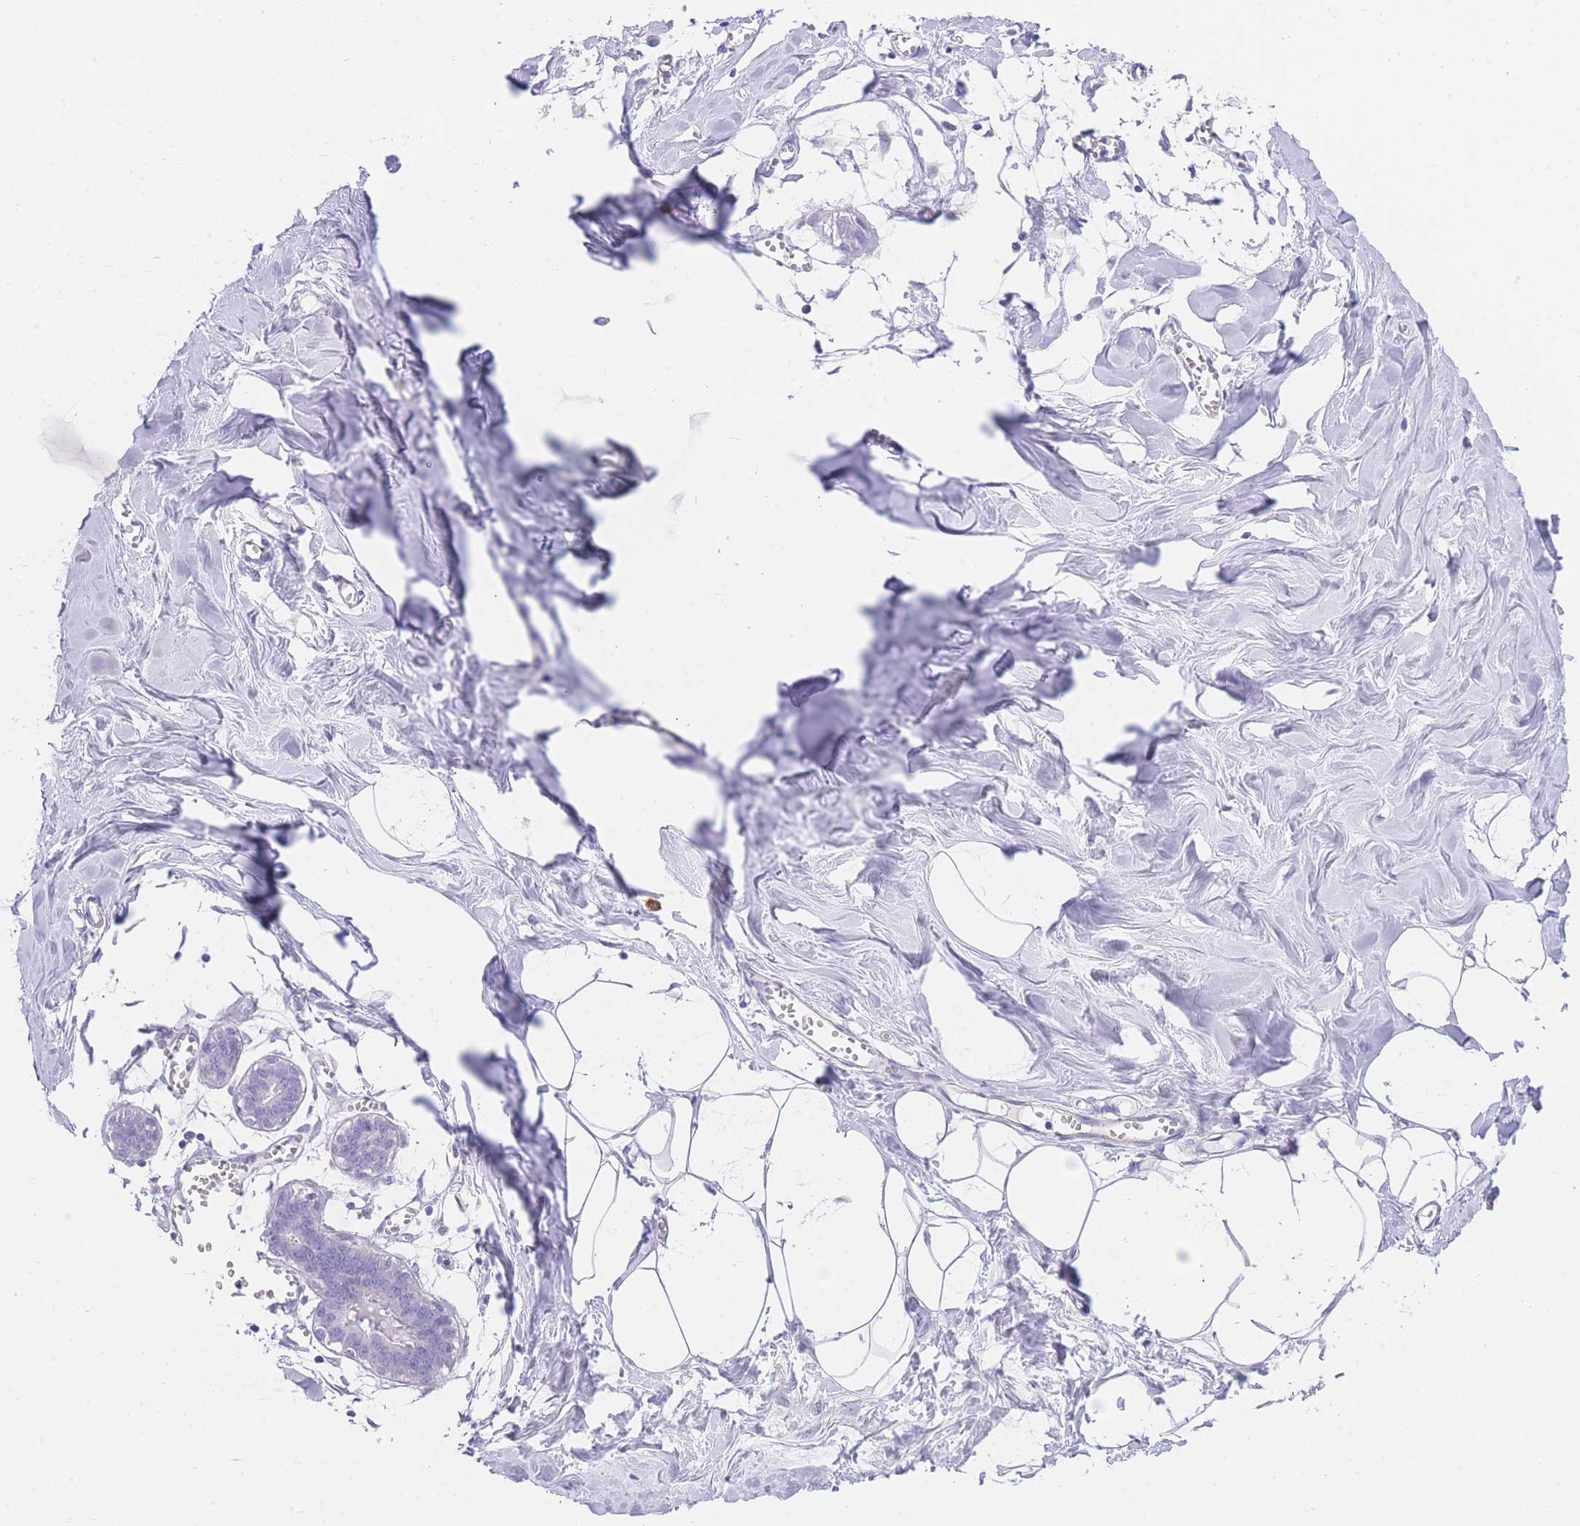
{"staining": {"intensity": "negative", "quantity": "none", "location": "none"}, "tissue": "breast", "cell_type": "Adipocytes", "image_type": "normal", "snomed": [{"axis": "morphology", "description": "Normal tissue, NOS"}, {"axis": "topography", "description": "Breast"}], "caption": "Image shows no protein staining in adipocytes of normal breast.", "gene": "SRSF12", "patient": {"sex": "female", "age": 27}}